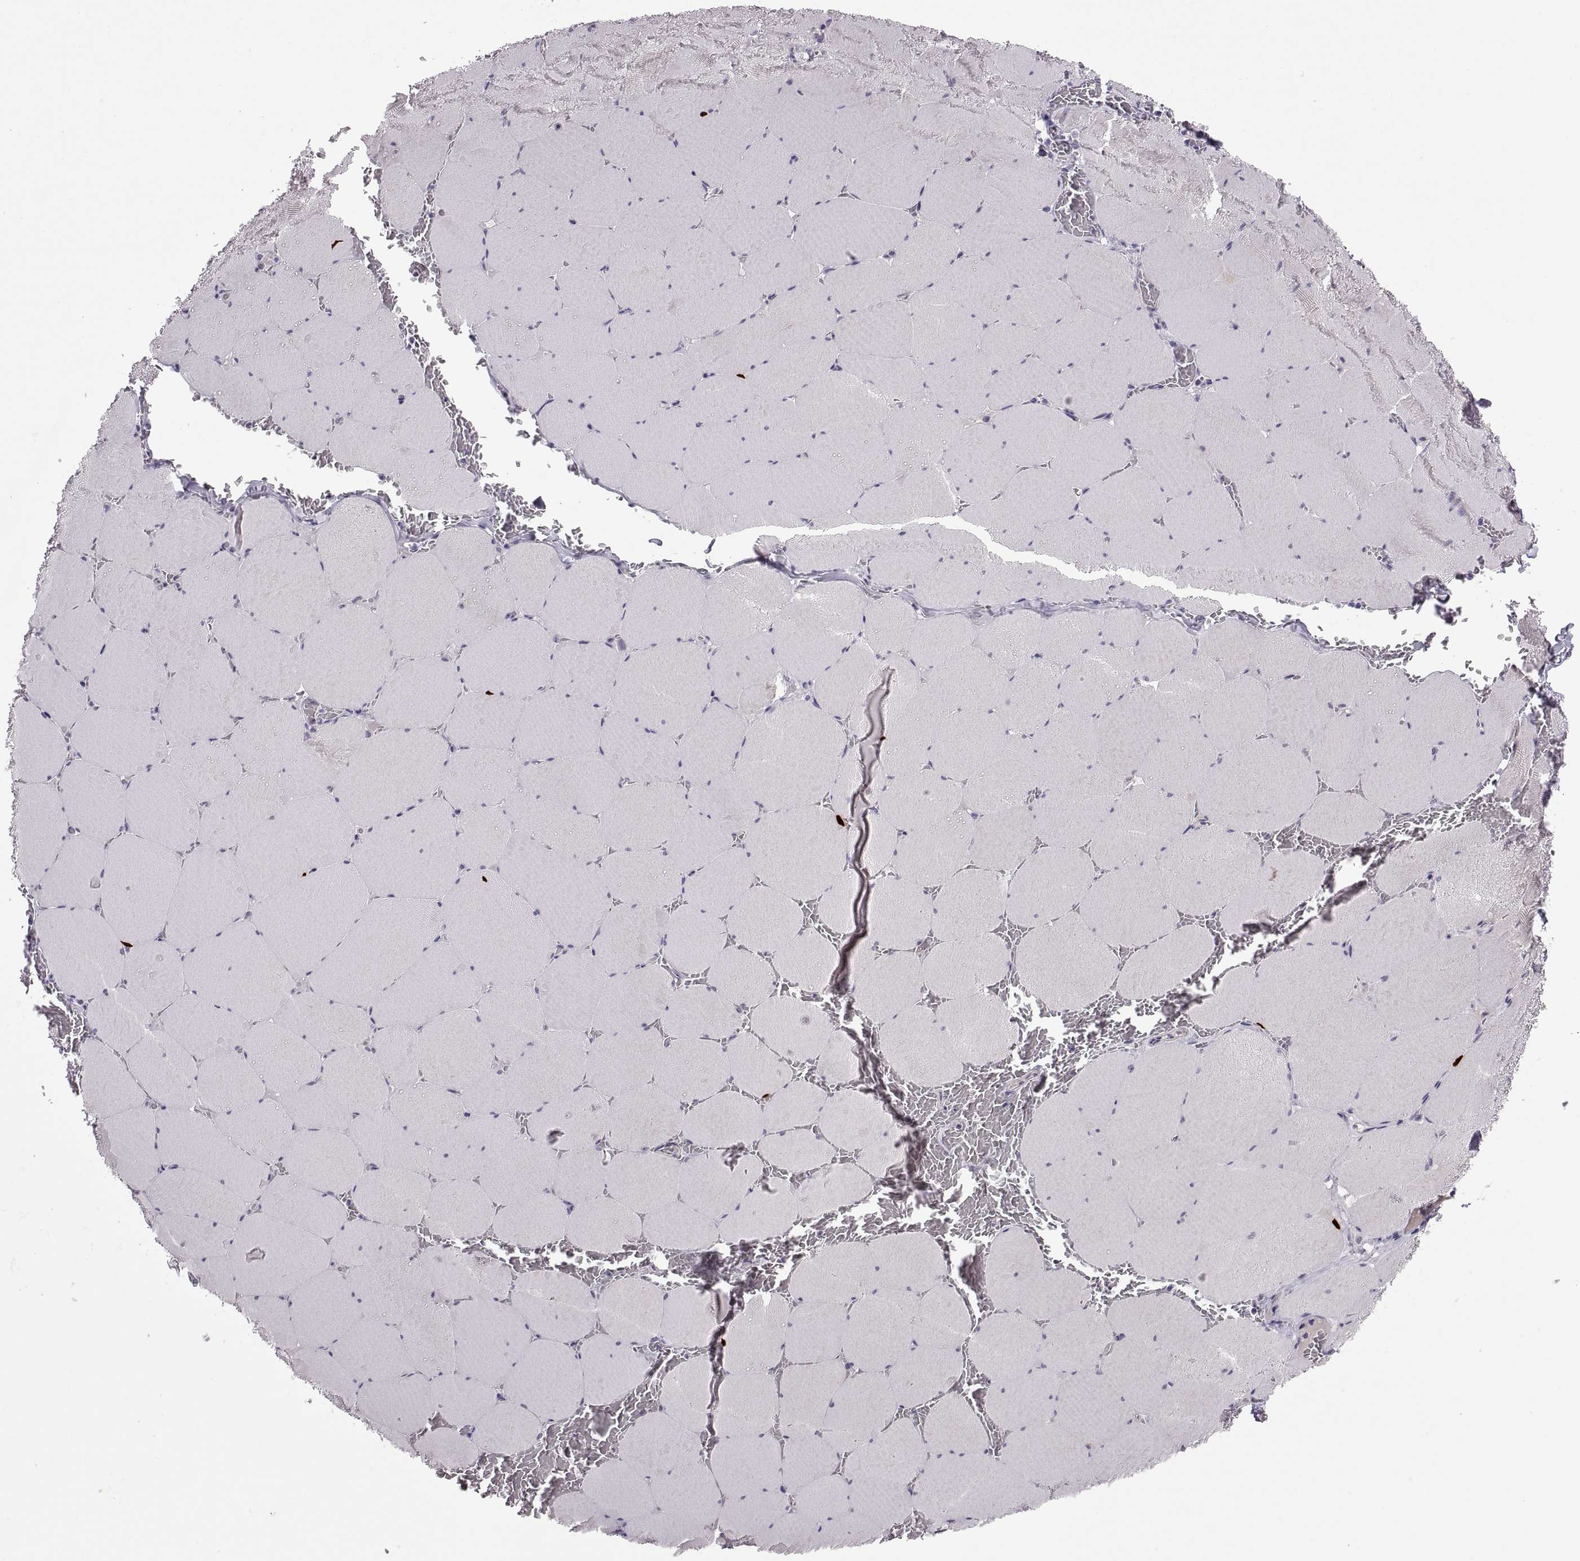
{"staining": {"intensity": "negative", "quantity": "none", "location": "none"}, "tissue": "skeletal muscle", "cell_type": "Myocytes", "image_type": "normal", "snomed": [{"axis": "morphology", "description": "Normal tissue, NOS"}, {"axis": "morphology", "description": "Malignant melanoma, Metastatic site"}, {"axis": "topography", "description": "Skeletal muscle"}], "caption": "The micrograph displays no significant expression in myocytes of skeletal muscle.", "gene": "VSX2", "patient": {"sex": "male", "age": 50}}